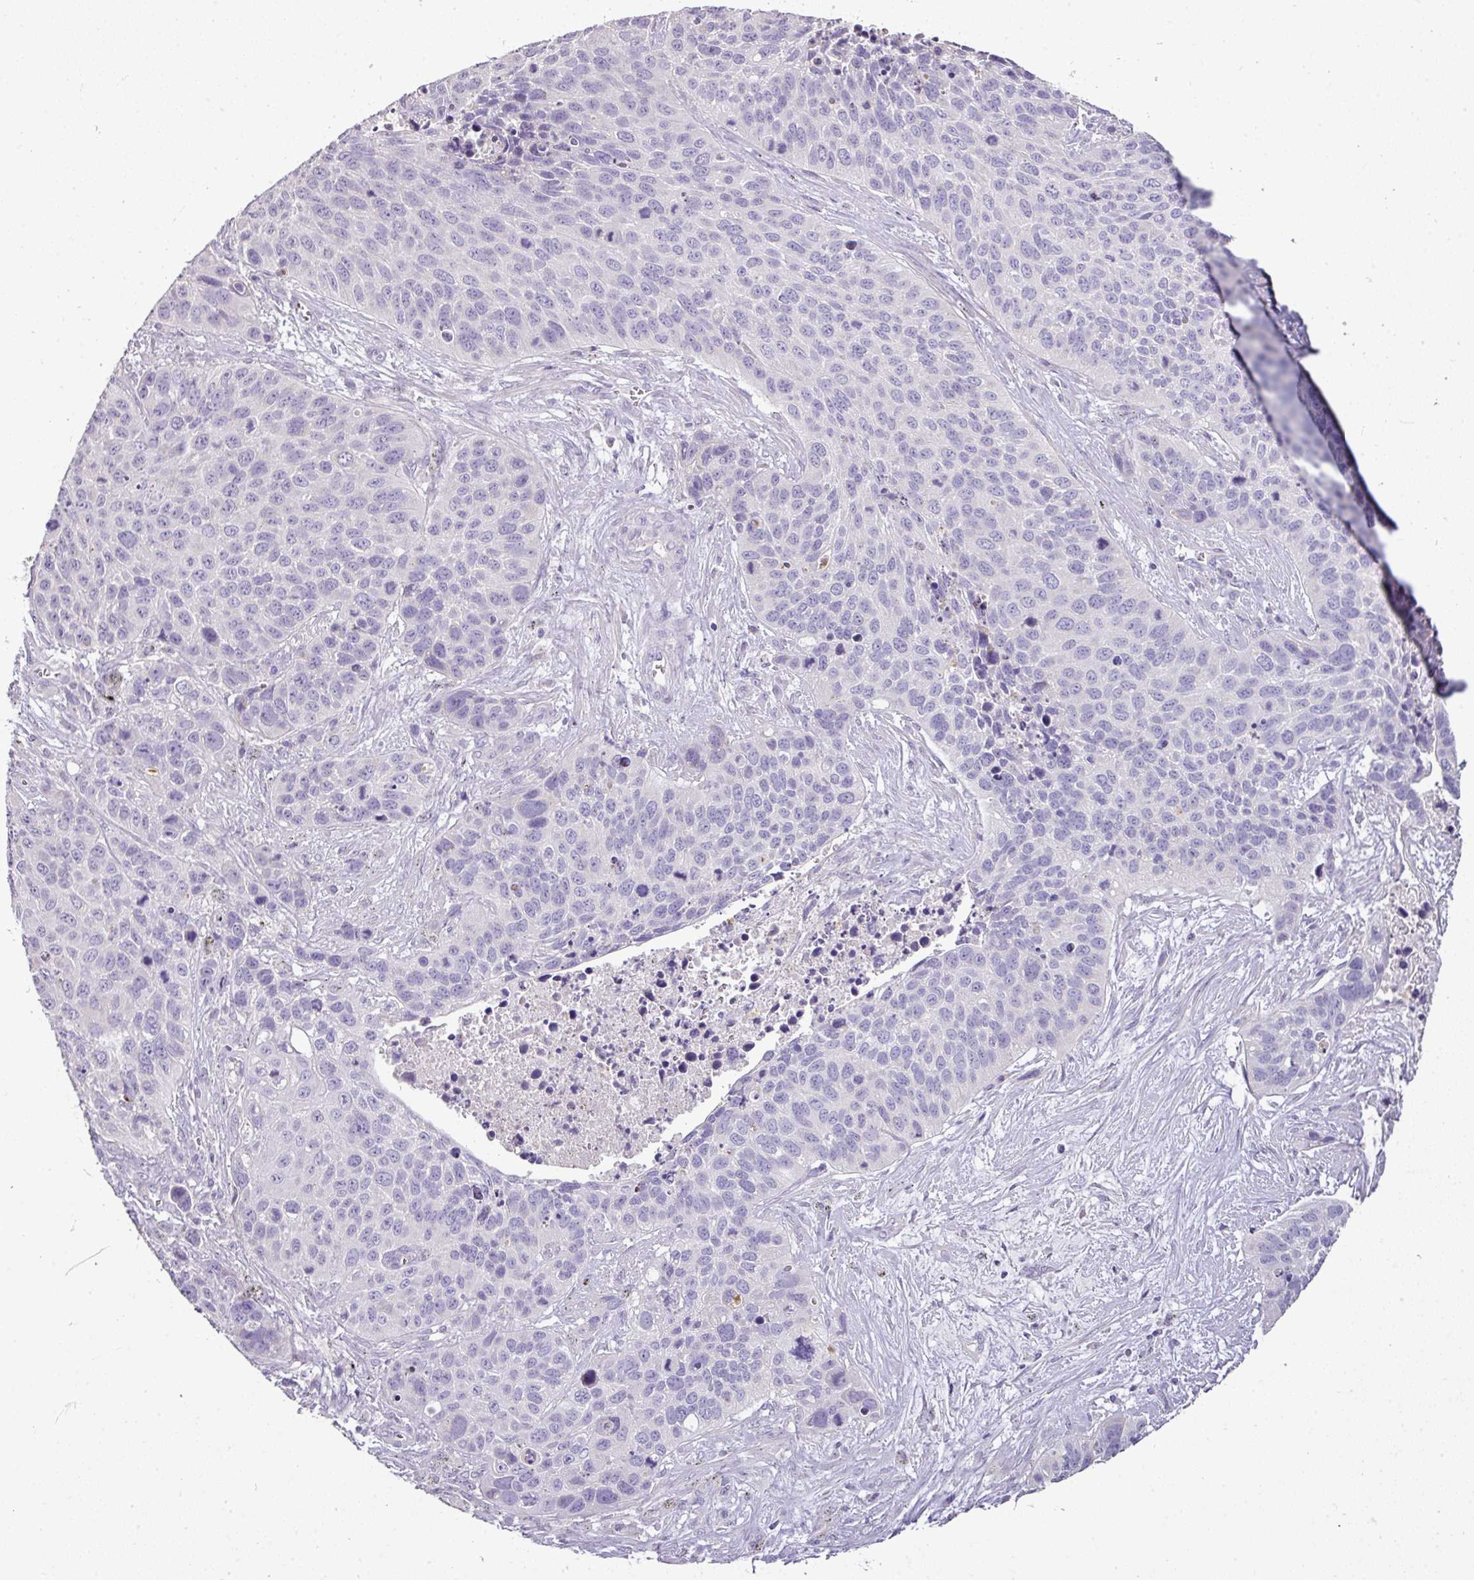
{"staining": {"intensity": "negative", "quantity": "none", "location": "none"}, "tissue": "lung cancer", "cell_type": "Tumor cells", "image_type": "cancer", "snomed": [{"axis": "morphology", "description": "Squamous cell carcinoma, NOS"}, {"axis": "topography", "description": "Lung"}], "caption": "Immunohistochemistry (IHC) of human lung cancer exhibits no expression in tumor cells.", "gene": "BRINP2", "patient": {"sex": "male", "age": 62}}